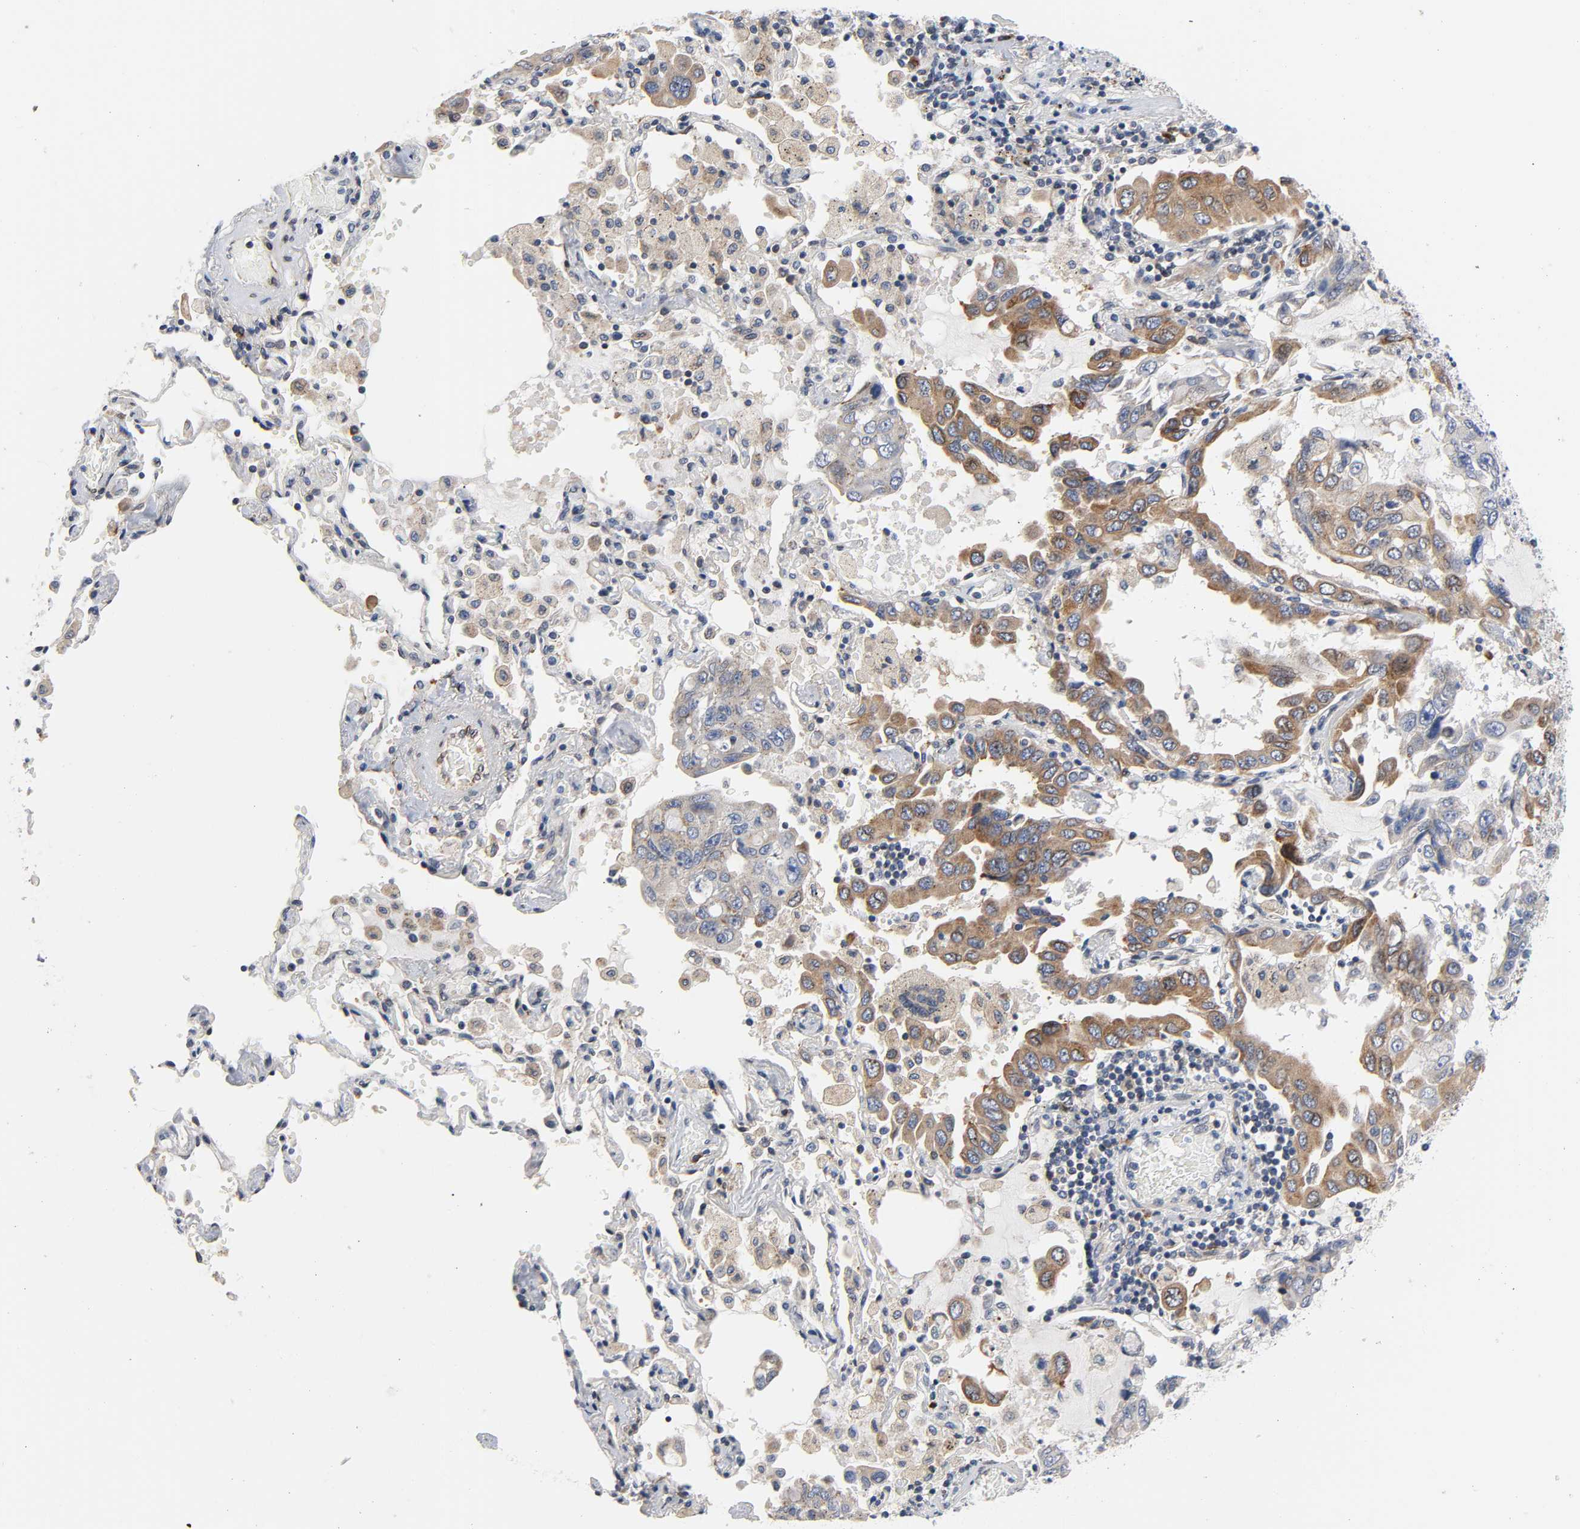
{"staining": {"intensity": "moderate", "quantity": "25%-75%", "location": "cytoplasmic/membranous"}, "tissue": "lung cancer", "cell_type": "Tumor cells", "image_type": "cancer", "snomed": [{"axis": "morphology", "description": "Adenocarcinoma, NOS"}, {"axis": "topography", "description": "Lung"}], "caption": "Immunohistochemical staining of lung cancer (adenocarcinoma) shows medium levels of moderate cytoplasmic/membranous protein positivity in about 25%-75% of tumor cells.", "gene": "ASB6", "patient": {"sex": "male", "age": 64}}